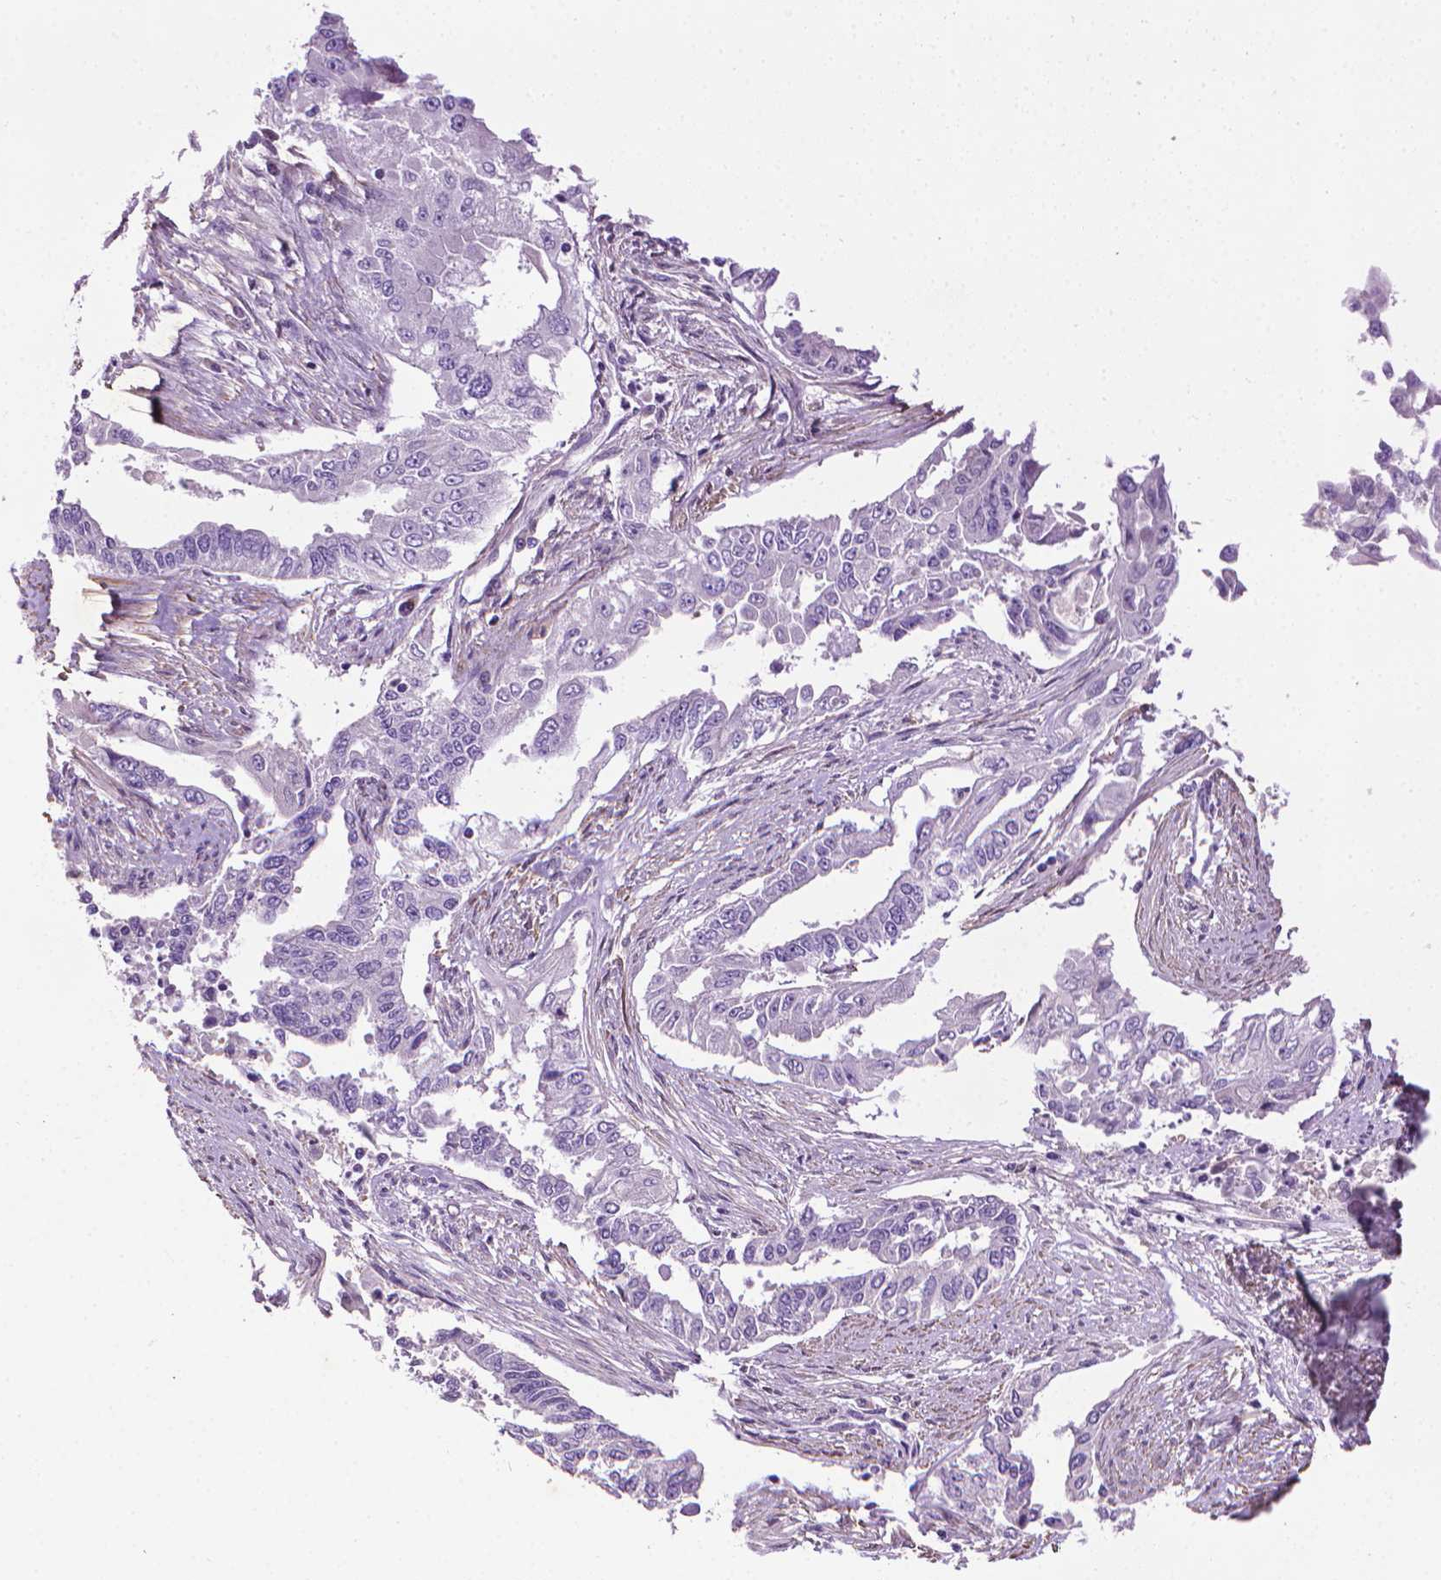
{"staining": {"intensity": "negative", "quantity": "none", "location": "none"}, "tissue": "endometrial cancer", "cell_type": "Tumor cells", "image_type": "cancer", "snomed": [{"axis": "morphology", "description": "Adenocarcinoma, NOS"}, {"axis": "topography", "description": "Uterus"}], "caption": "Tumor cells show no significant protein expression in endometrial cancer (adenocarcinoma).", "gene": "AQP10", "patient": {"sex": "female", "age": 59}}